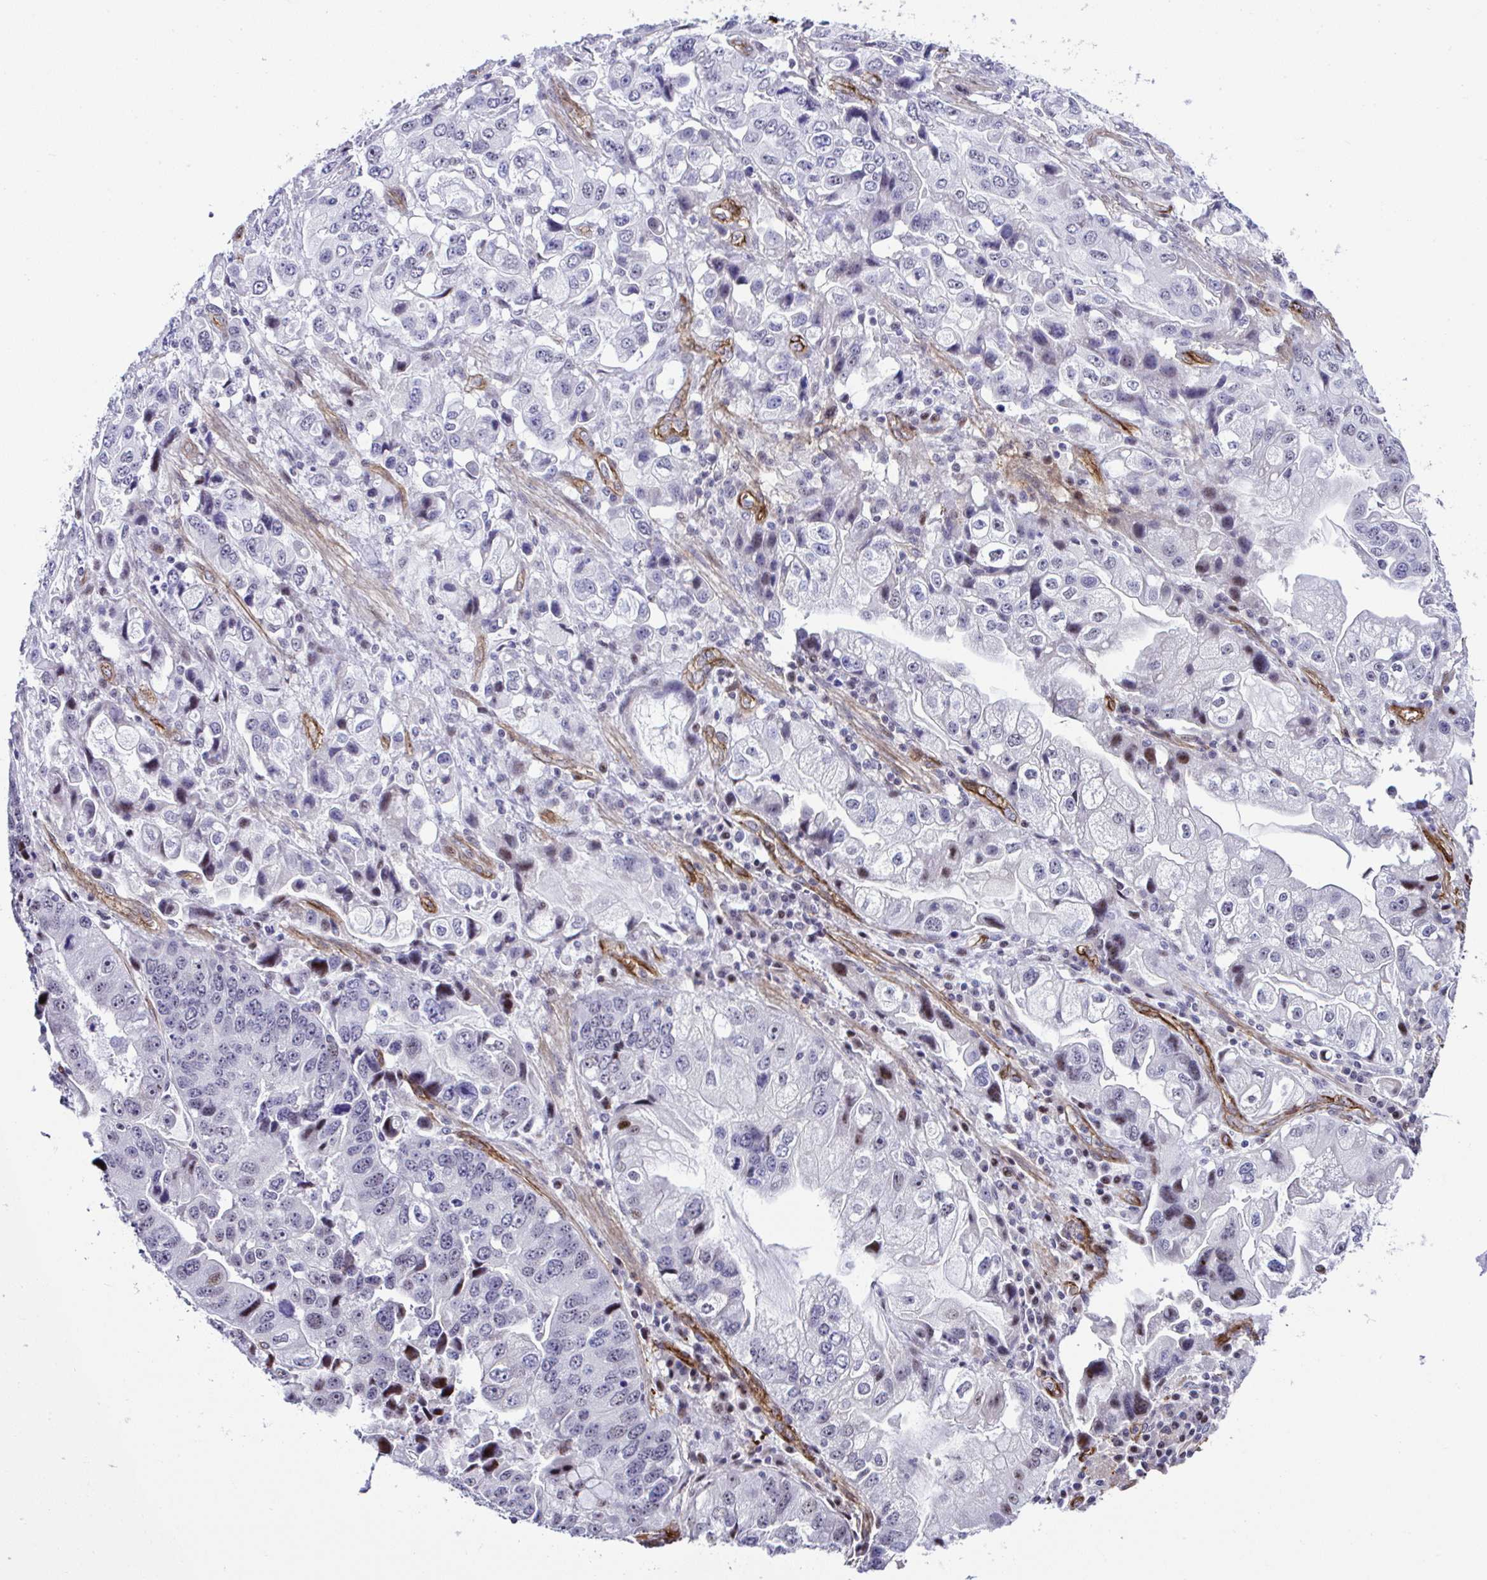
{"staining": {"intensity": "moderate", "quantity": "<25%", "location": "nuclear"}, "tissue": "stomach cancer", "cell_type": "Tumor cells", "image_type": "cancer", "snomed": [{"axis": "morphology", "description": "Adenocarcinoma, NOS"}, {"axis": "topography", "description": "Stomach, lower"}], "caption": "Stomach cancer stained for a protein displays moderate nuclear positivity in tumor cells. The staining is performed using DAB brown chromogen to label protein expression. The nuclei are counter-stained blue using hematoxylin.", "gene": "FBXO34", "patient": {"sex": "female", "age": 93}}